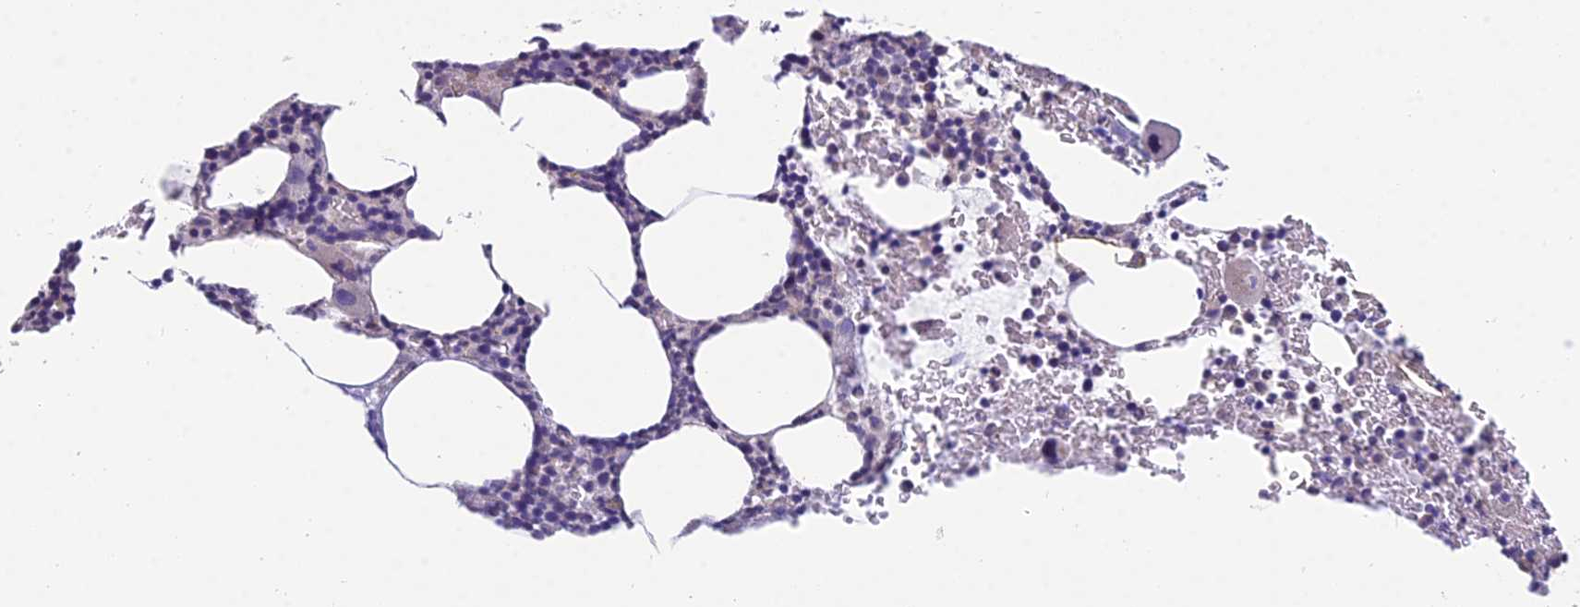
{"staining": {"intensity": "negative", "quantity": "none", "location": "none"}, "tissue": "bone marrow", "cell_type": "Hematopoietic cells", "image_type": "normal", "snomed": [{"axis": "morphology", "description": "Normal tissue, NOS"}, {"axis": "topography", "description": "Bone marrow"}], "caption": "This is an immunohistochemistry photomicrograph of unremarkable human bone marrow. There is no expression in hematopoietic cells.", "gene": "CFAP206", "patient": {"sex": "male", "age": 62}}